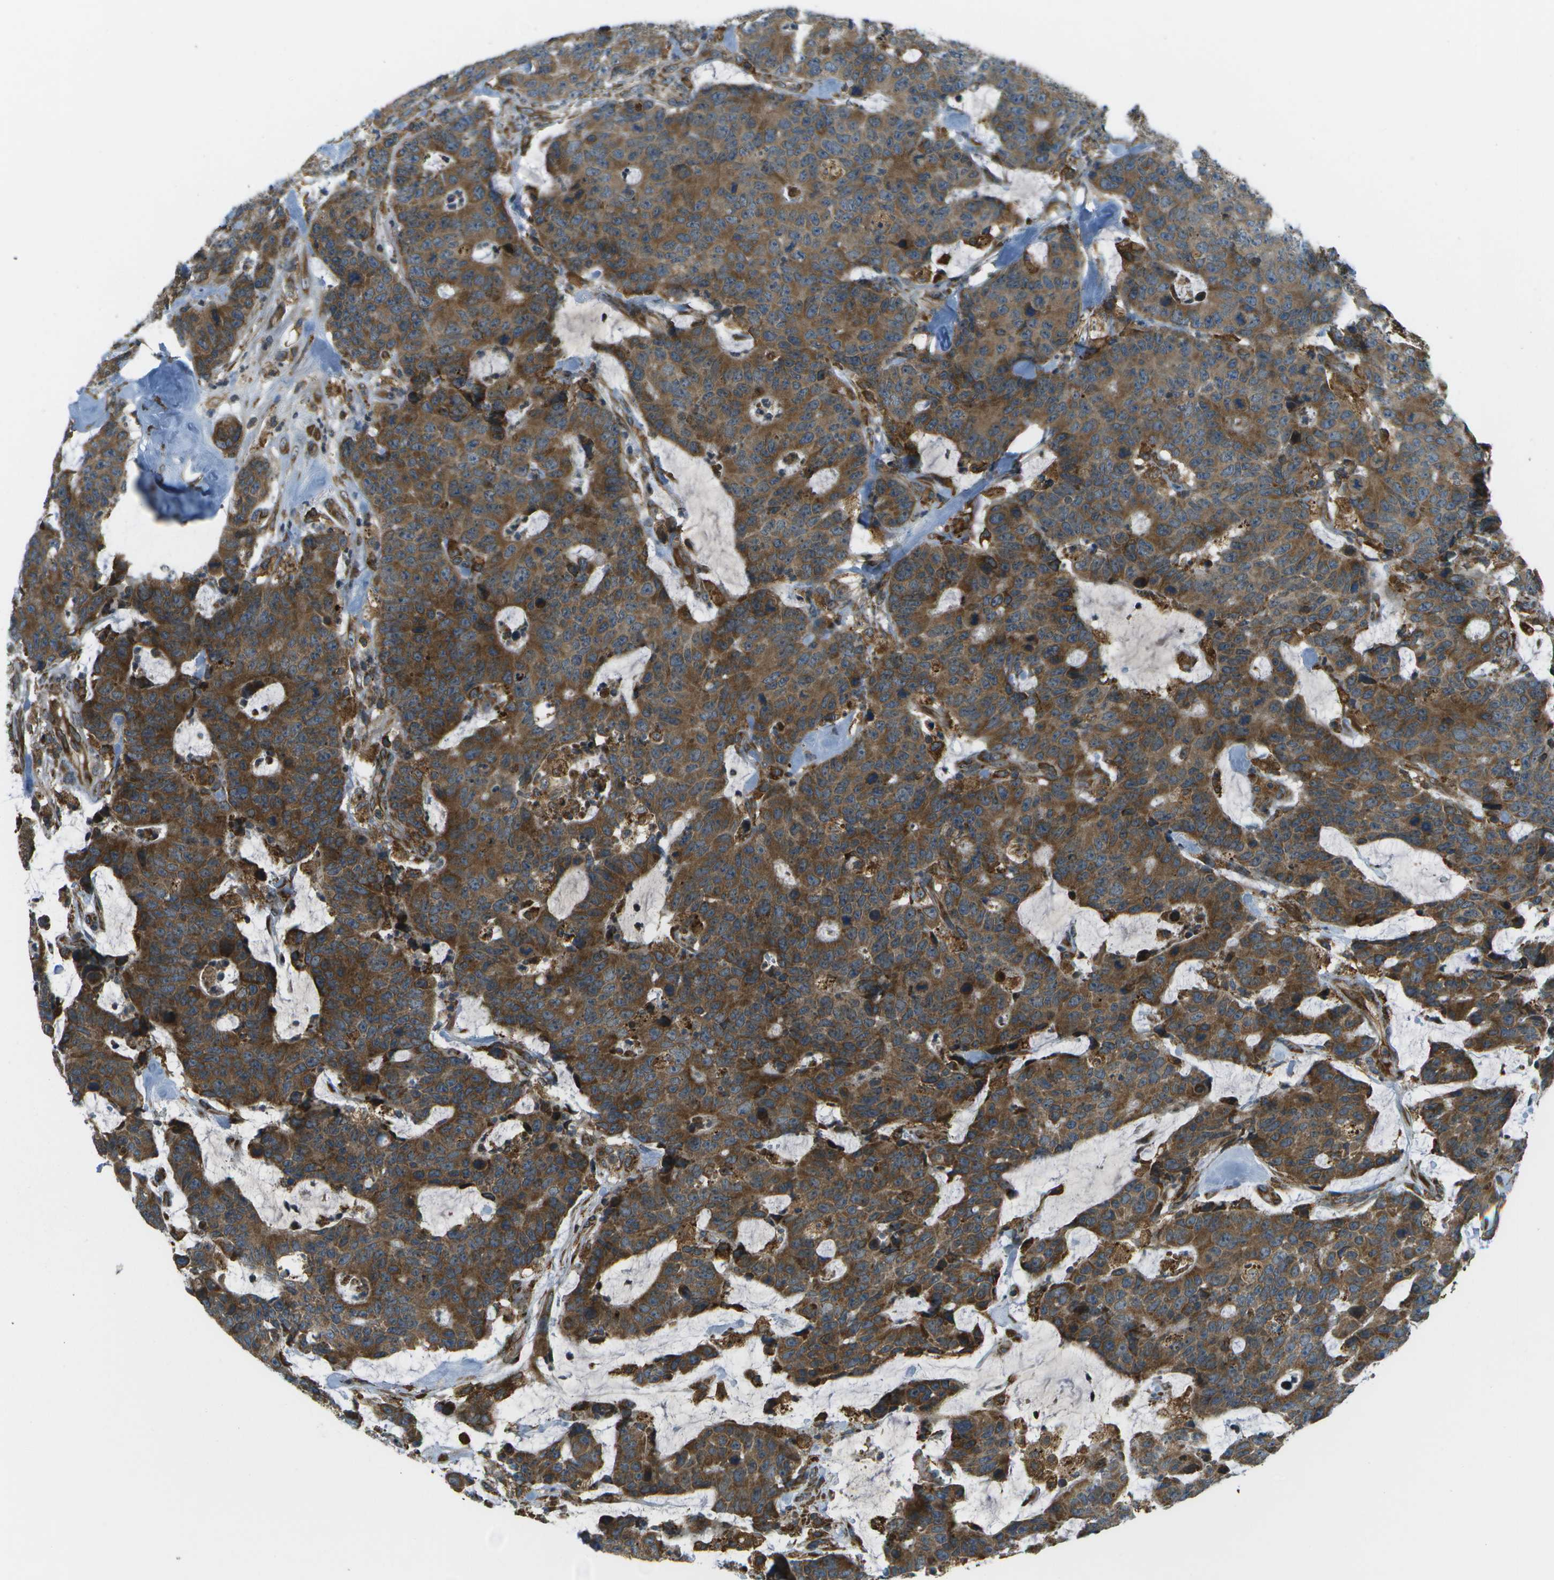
{"staining": {"intensity": "strong", "quantity": ">75%", "location": "cytoplasmic/membranous"}, "tissue": "colorectal cancer", "cell_type": "Tumor cells", "image_type": "cancer", "snomed": [{"axis": "morphology", "description": "Adenocarcinoma, NOS"}, {"axis": "topography", "description": "Colon"}], "caption": "Strong cytoplasmic/membranous protein staining is appreciated in about >75% of tumor cells in adenocarcinoma (colorectal).", "gene": "USP30", "patient": {"sex": "female", "age": 86}}